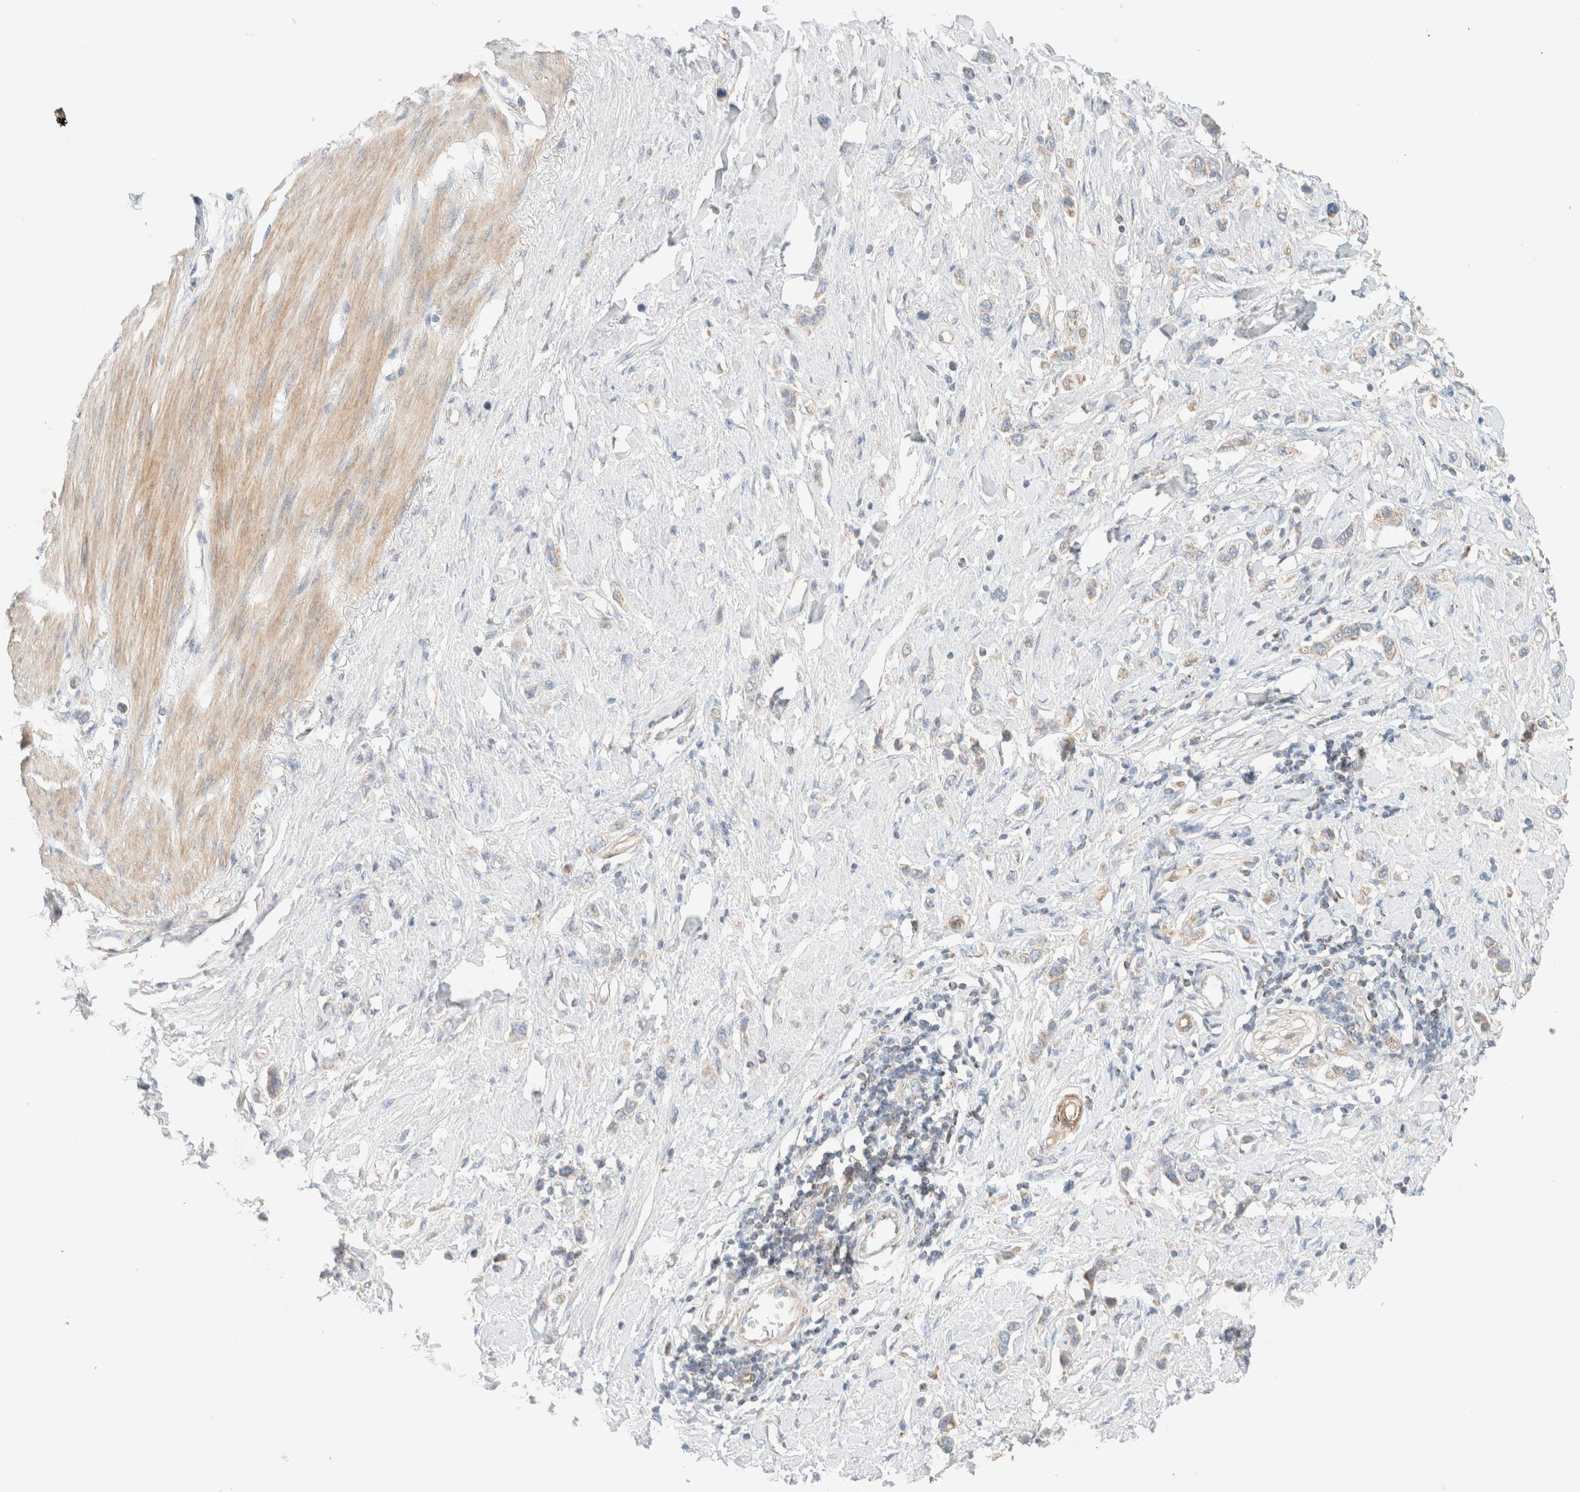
{"staining": {"intensity": "weak", "quantity": "<25%", "location": "cytoplasmic/membranous"}, "tissue": "stomach cancer", "cell_type": "Tumor cells", "image_type": "cancer", "snomed": [{"axis": "morphology", "description": "Adenocarcinoma, NOS"}, {"axis": "topography", "description": "Stomach"}], "caption": "Photomicrograph shows no significant protein positivity in tumor cells of stomach adenocarcinoma.", "gene": "MRM3", "patient": {"sex": "female", "age": 65}}